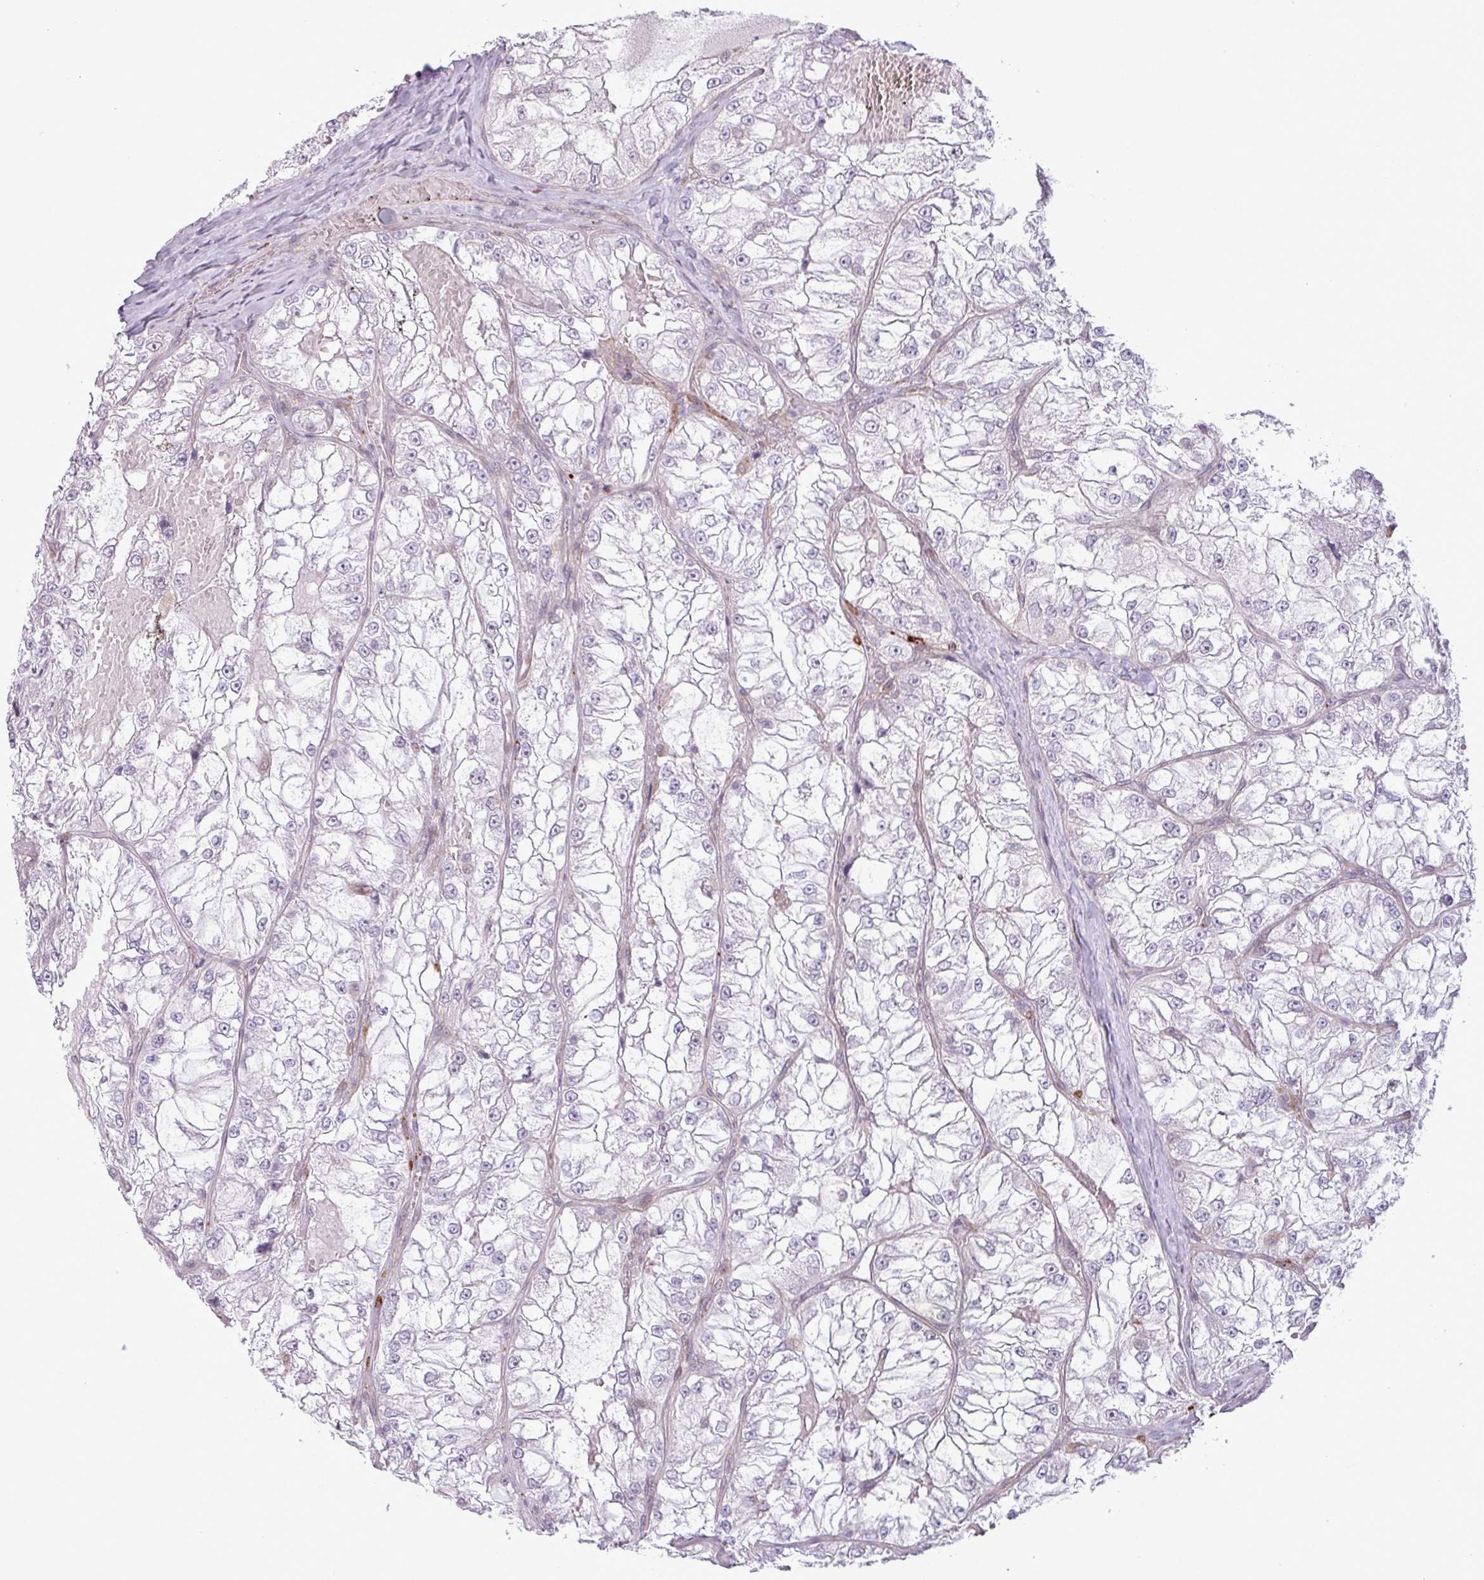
{"staining": {"intensity": "negative", "quantity": "none", "location": "none"}, "tissue": "renal cancer", "cell_type": "Tumor cells", "image_type": "cancer", "snomed": [{"axis": "morphology", "description": "Adenocarcinoma, NOS"}, {"axis": "topography", "description": "Kidney"}], "caption": "The IHC image has no significant expression in tumor cells of adenocarcinoma (renal) tissue.", "gene": "CCDC144A", "patient": {"sex": "female", "age": 72}}